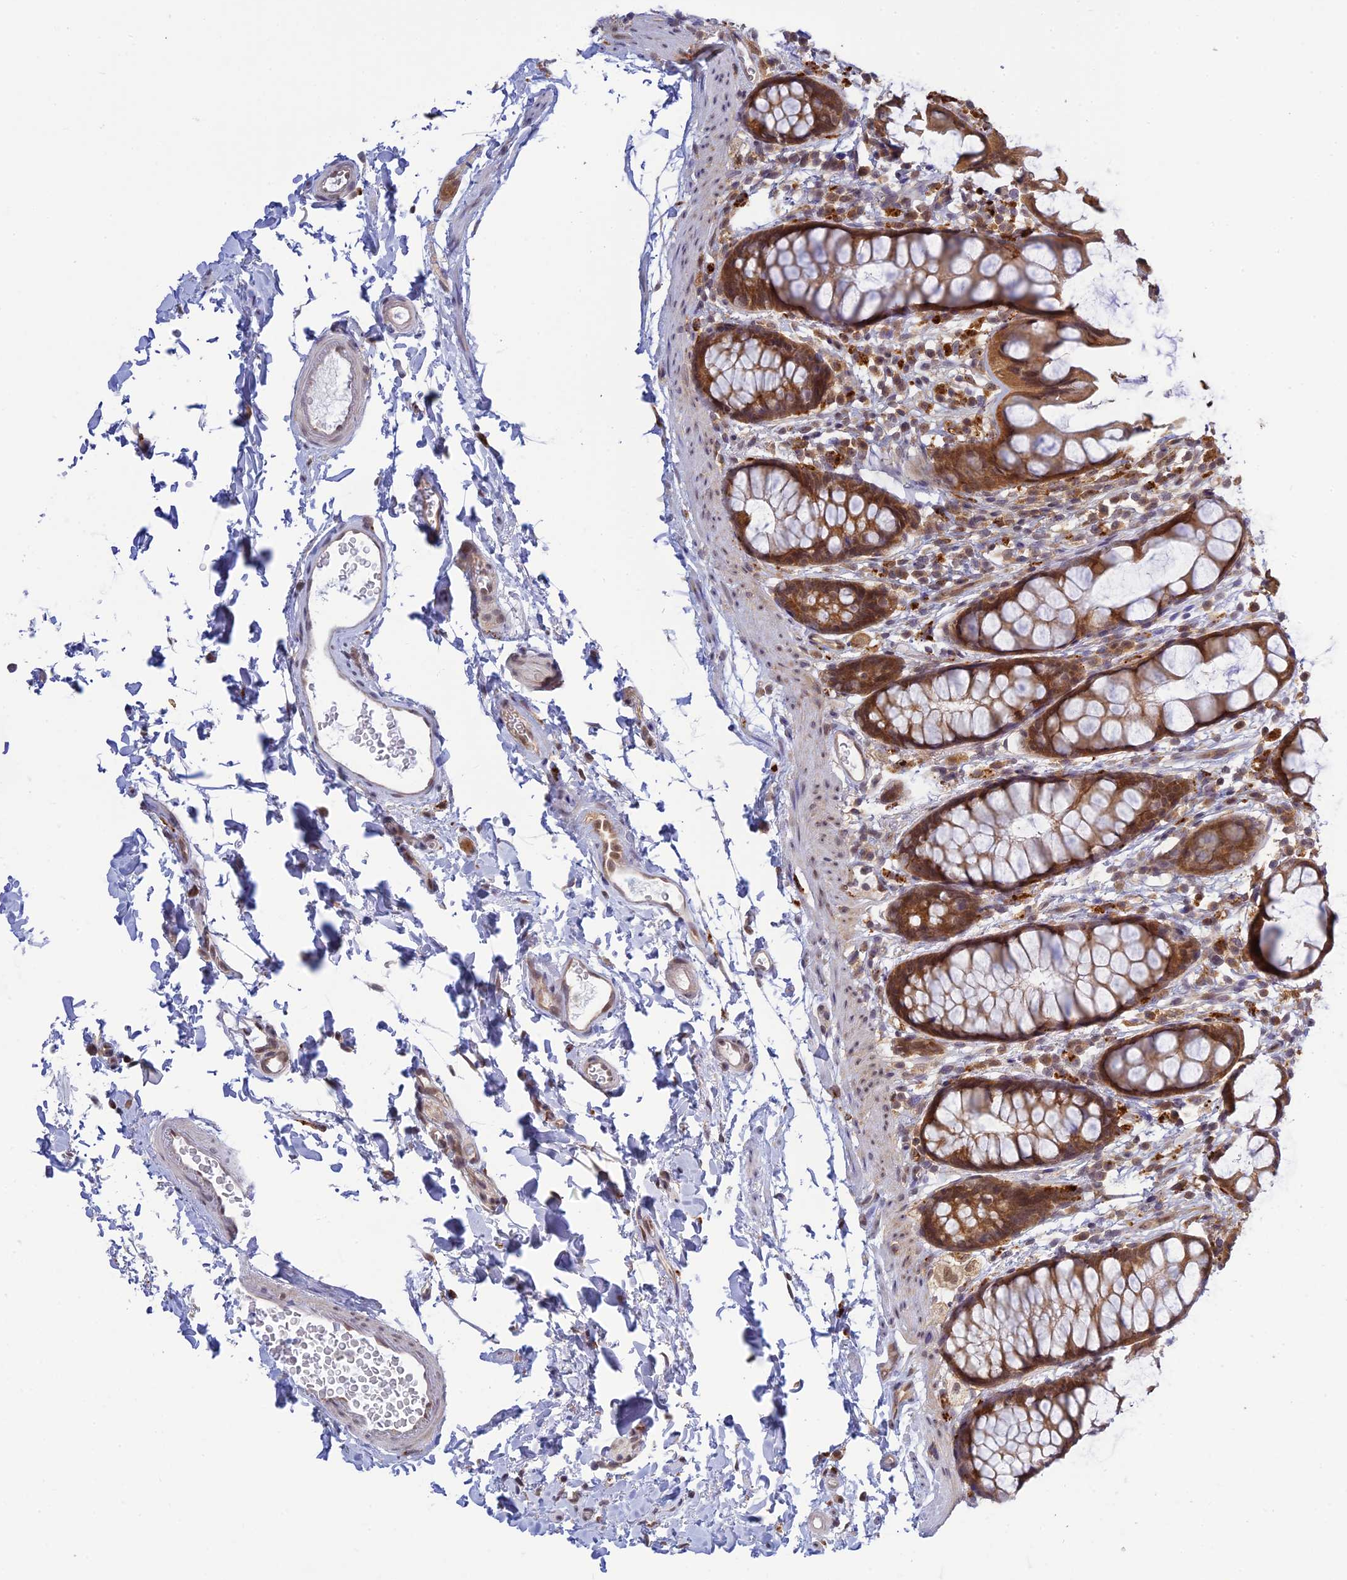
{"staining": {"intensity": "moderate", "quantity": ">75%", "location": "cytoplasmic/membranous"}, "tissue": "rectum", "cell_type": "Glandular cells", "image_type": "normal", "snomed": [{"axis": "morphology", "description": "Normal tissue, NOS"}, {"axis": "topography", "description": "Rectum"}], "caption": "Immunohistochemical staining of unremarkable human rectum exhibits >75% levels of moderate cytoplasmic/membranous protein expression in about >75% of glandular cells. (DAB (3,3'-diaminobenzidine) IHC with brightfield microscopy, high magnification).", "gene": "SKIC8", "patient": {"sex": "female", "age": 65}}